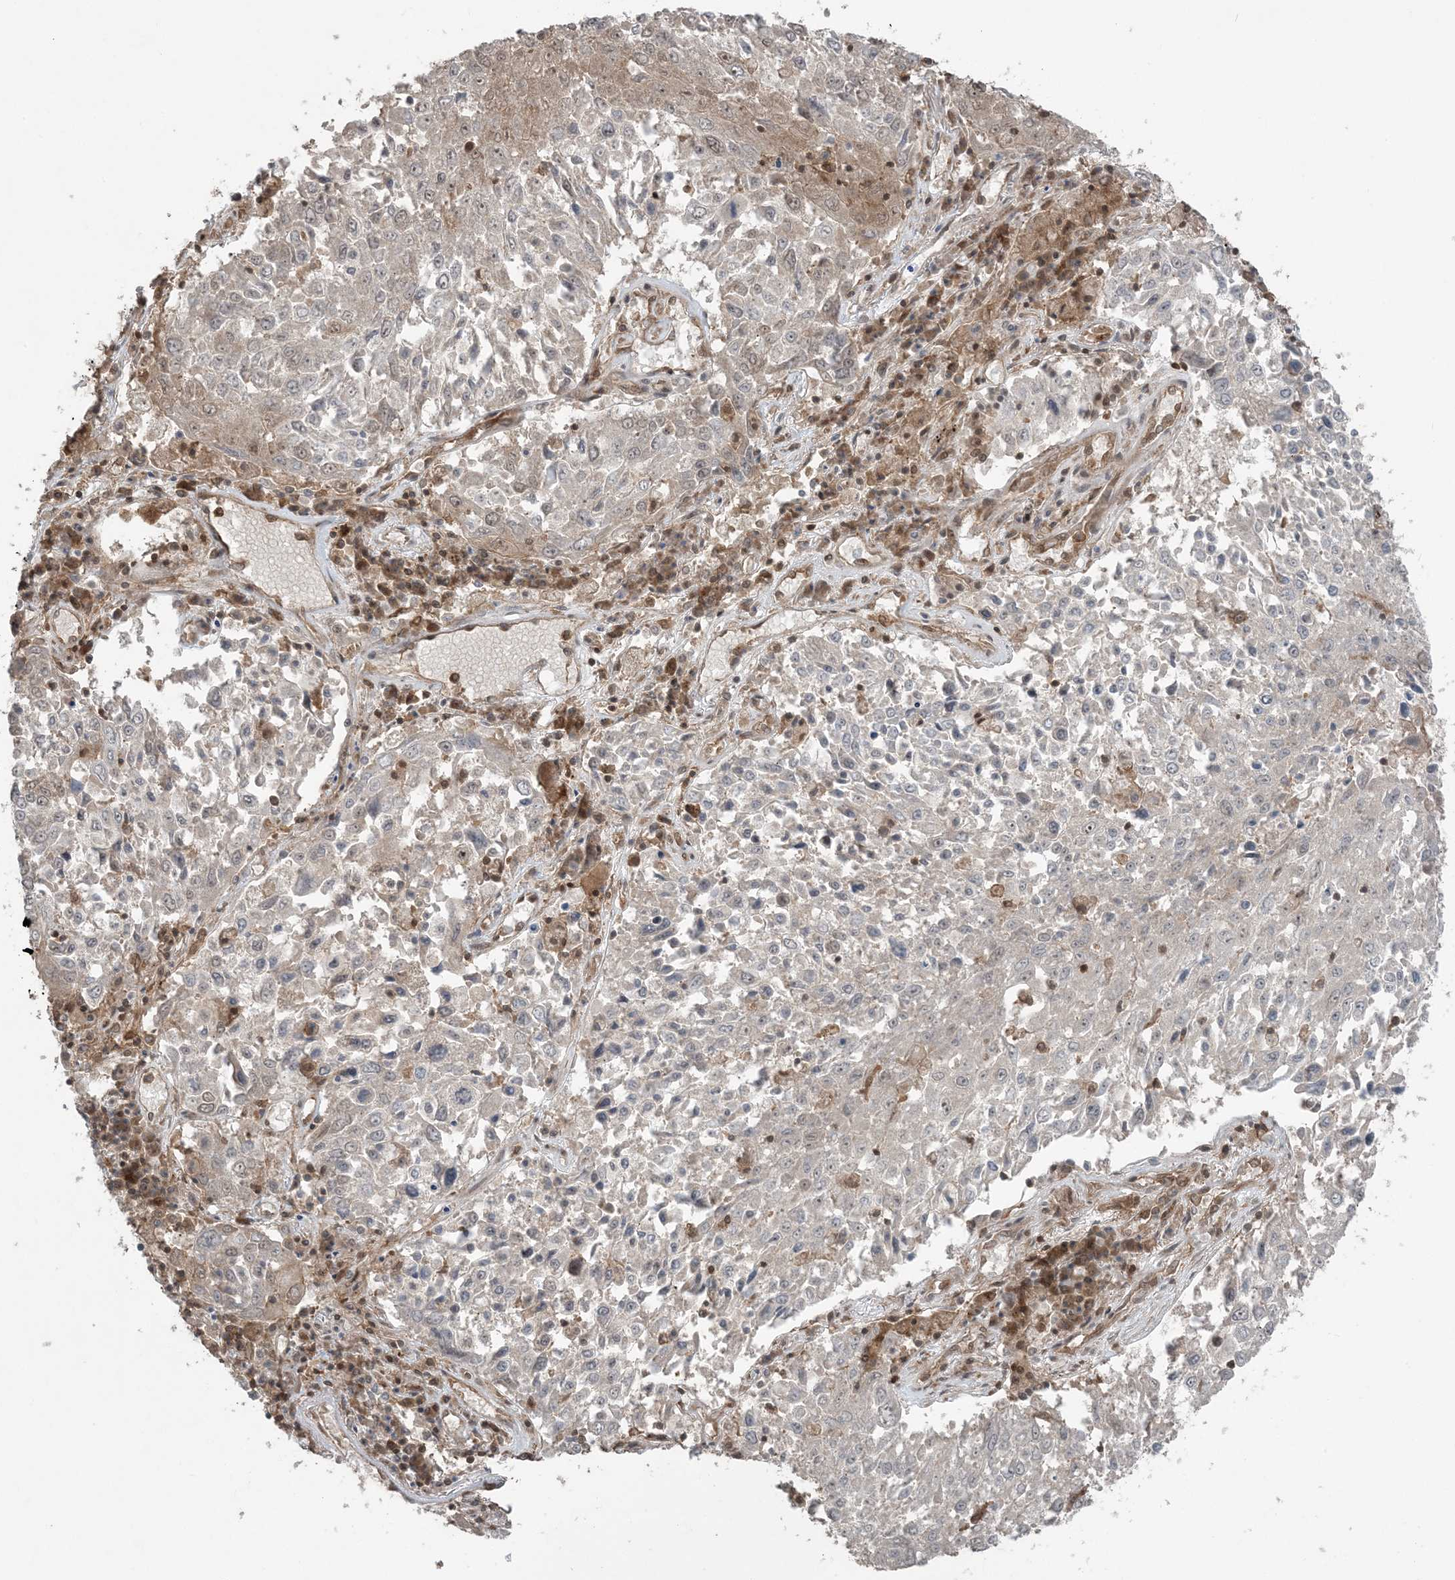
{"staining": {"intensity": "negative", "quantity": "none", "location": "none"}, "tissue": "lung cancer", "cell_type": "Tumor cells", "image_type": "cancer", "snomed": [{"axis": "morphology", "description": "Squamous cell carcinoma, NOS"}, {"axis": "topography", "description": "Lung"}], "caption": "Histopathology image shows no significant protein positivity in tumor cells of lung squamous cell carcinoma. The staining is performed using DAB brown chromogen with nuclei counter-stained in using hematoxylin.", "gene": "DDX19B", "patient": {"sex": "male", "age": 65}}